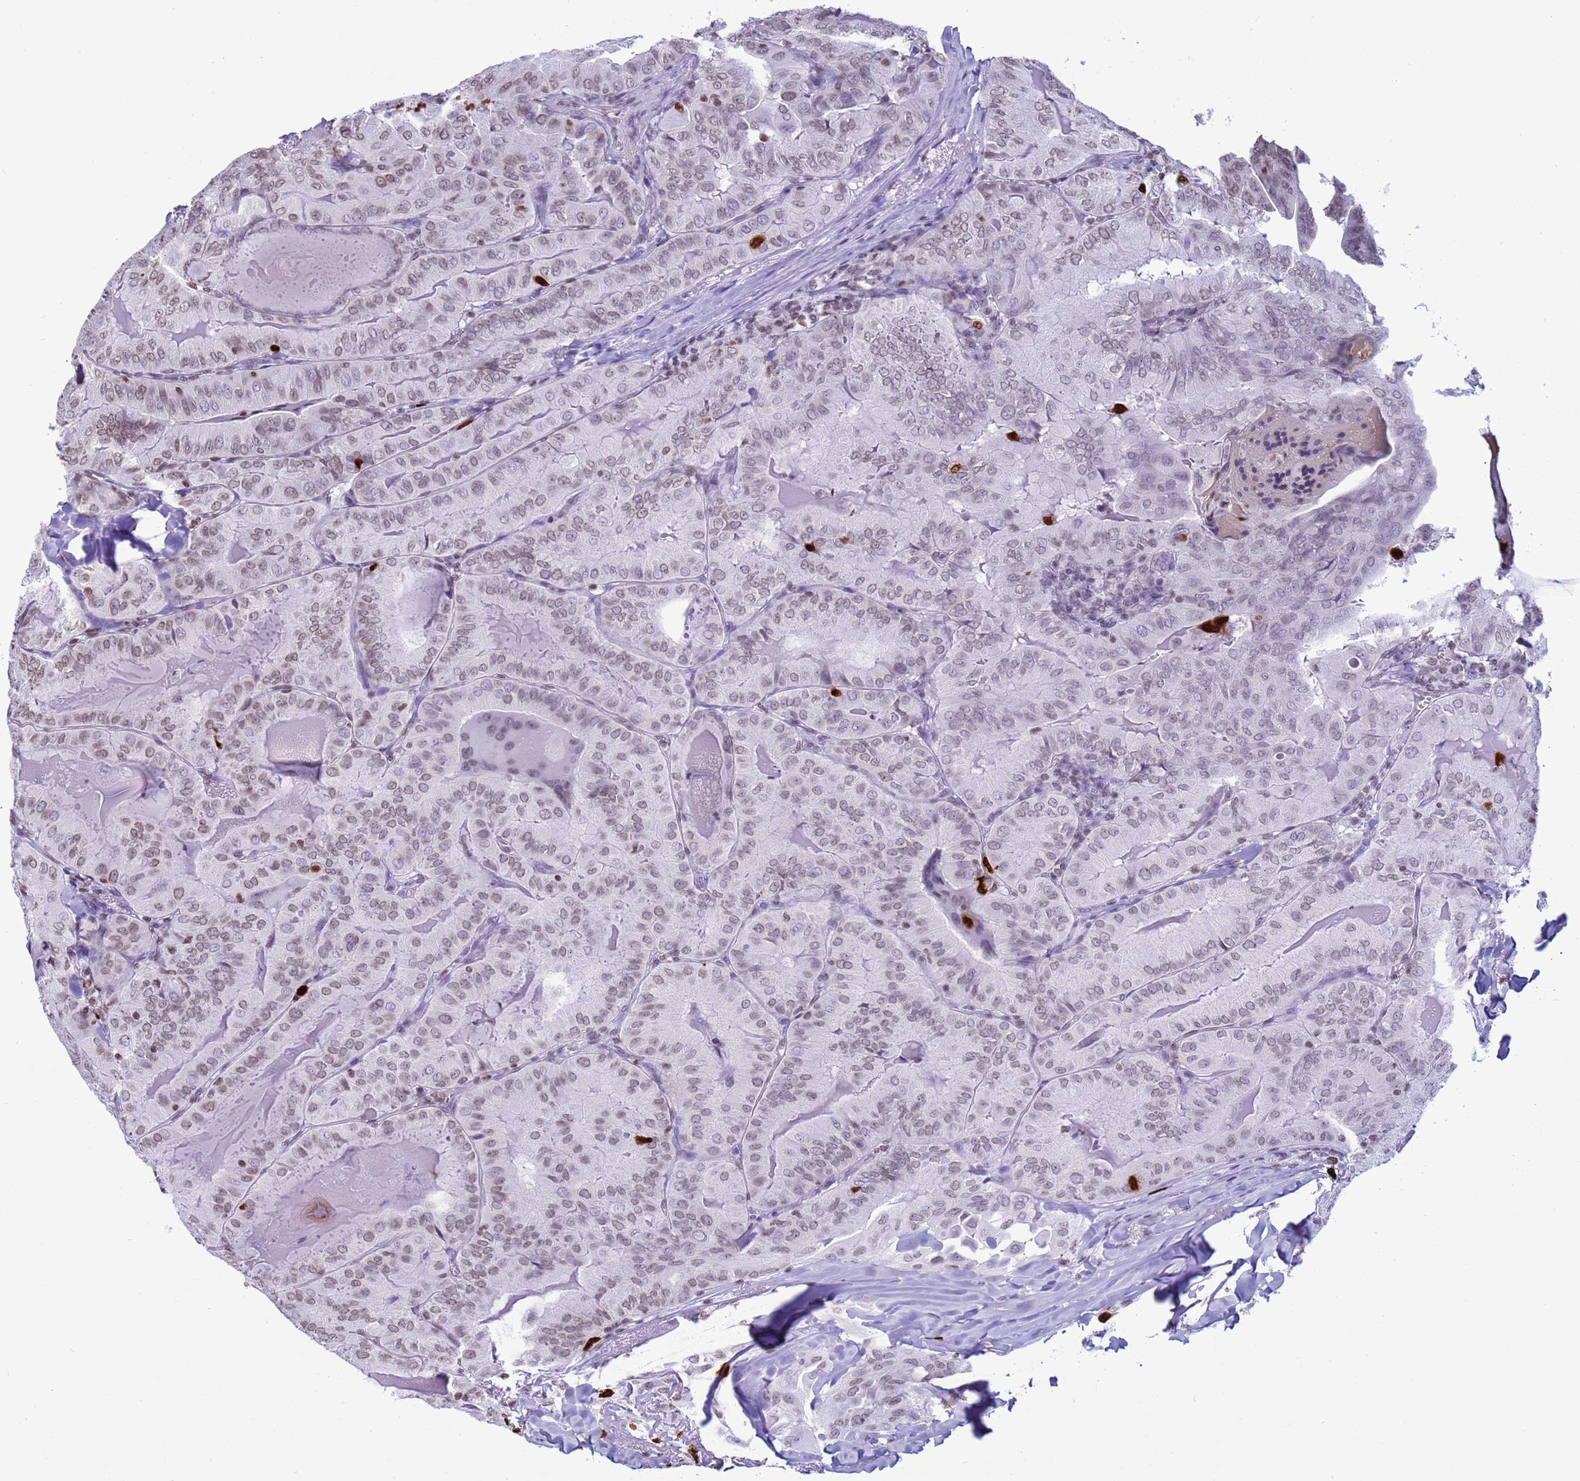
{"staining": {"intensity": "weak", "quantity": ">75%", "location": "nuclear"}, "tissue": "thyroid cancer", "cell_type": "Tumor cells", "image_type": "cancer", "snomed": [{"axis": "morphology", "description": "Papillary adenocarcinoma, NOS"}, {"axis": "topography", "description": "Thyroid gland"}], "caption": "Protein staining displays weak nuclear staining in about >75% of tumor cells in papillary adenocarcinoma (thyroid). (Stains: DAB (3,3'-diaminobenzidine) in brown, nuclei in blue, Microscopy: brightfield microscopy at high magnification).", "gene": "H4C8", "patient": {"sex": "female", "age": 68}}